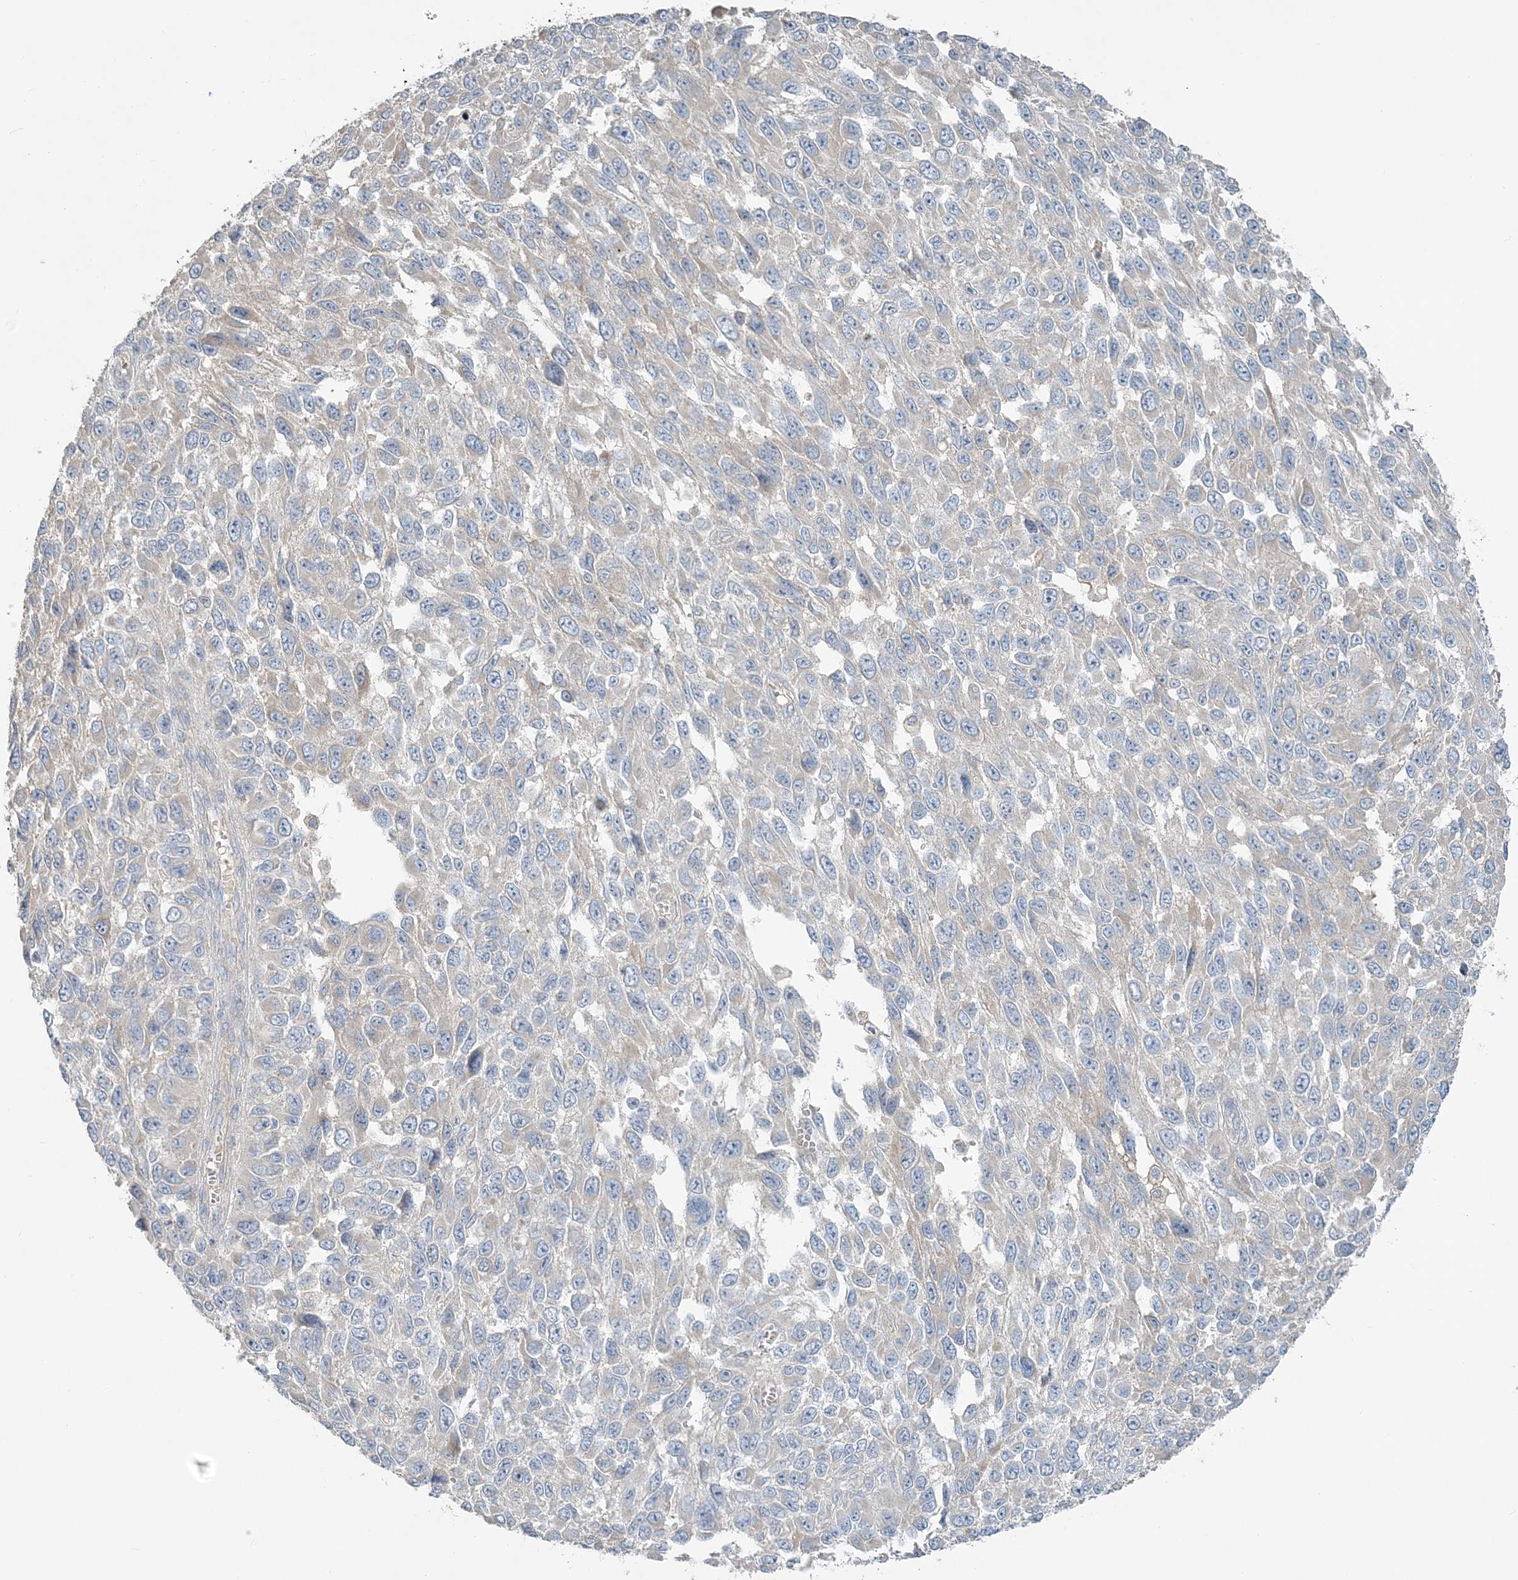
{"staining": {"intensity": "negative", "quantity": "none", "location": "none"}, "tissue": "melanoma", "cell_type": "Tumor cells", "image_type": "cancer", "snomed": [{"axis": "morphology", "description": "Malignant melanoma, NOS"}, {"axis": "topography", "description": "Skin"}], "caption": "Immunohistochemistry photomicrograph of melanoma stained for a protein (brown), which exhibits no expression in tumor cells.", "gene": "SLC4A10", "patient": {"sex": "female", "age": 96}}